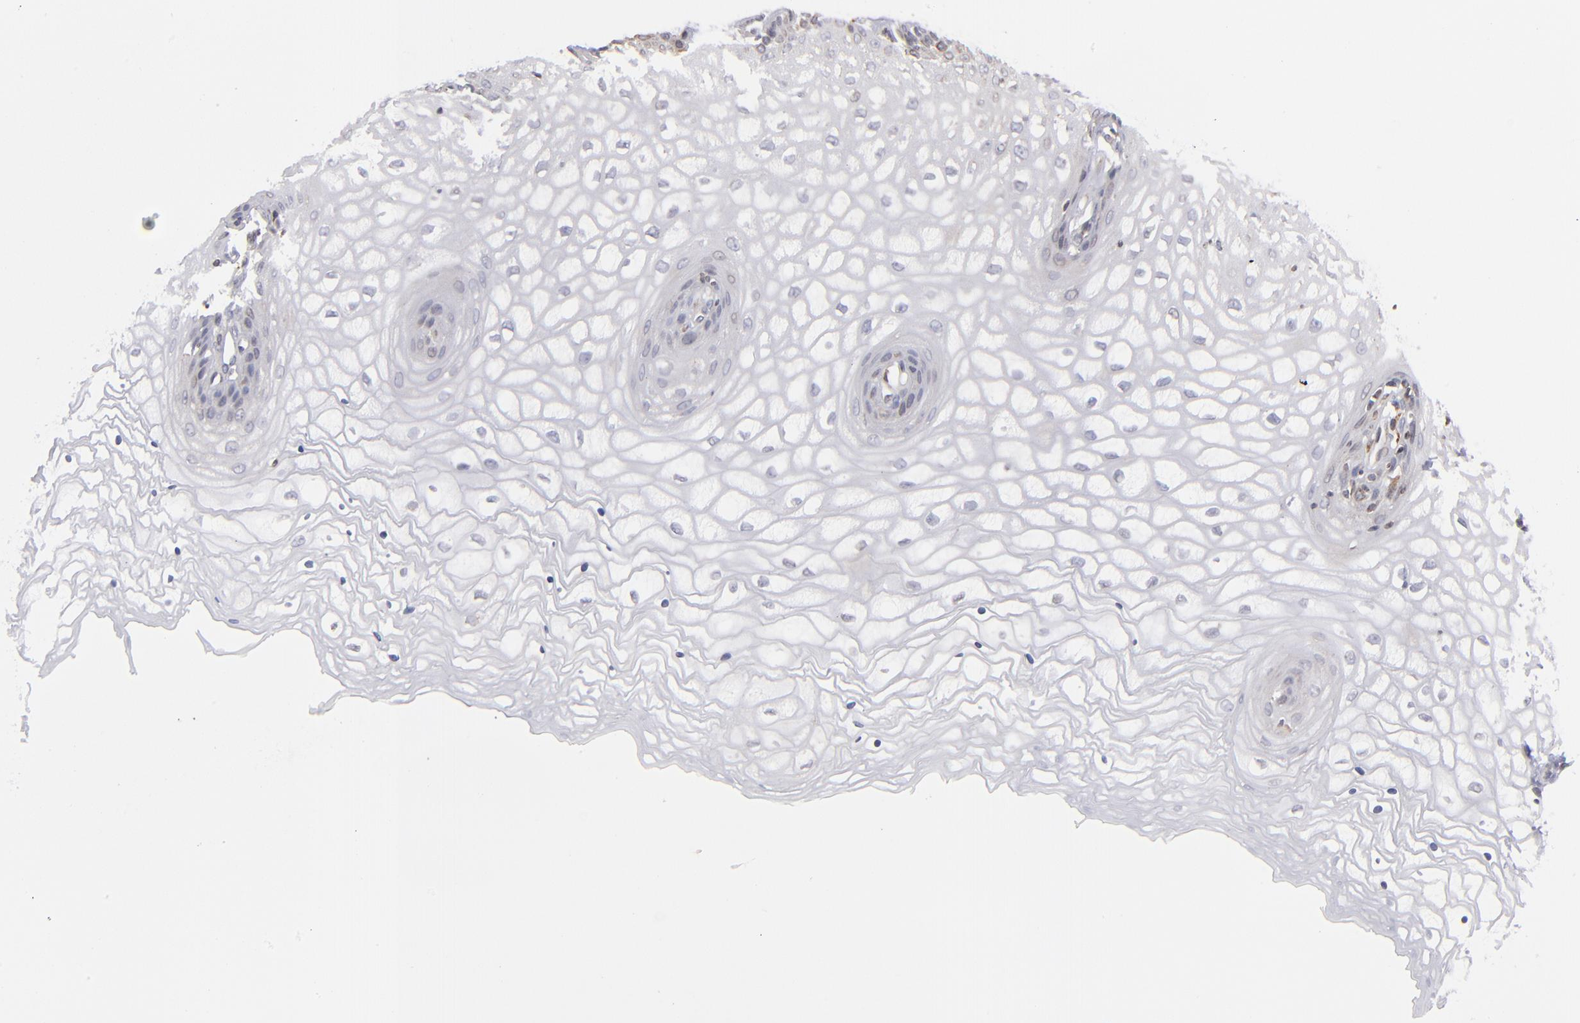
{"staining": {"intensity": "weak", "quantity": "25%-75%", "location": "cytoplasmic/membranous"}, "tissue": "vagina", "cell_type": "Squamous epithelial cells", "image_type": "normal", "snomed": [{"axis": "morphology", "description": "Normal tissue, NOS"}, {"axis": "topography", "description": "Vagina"}], "caption": "Protein expression analysis of normal vagina shows weak cytoplasmic/membranous expression in approximately 25%-75% of squamous epithelial cells.", "gene": "TMX1", "patient": {"sex": "female", "age": 34}}